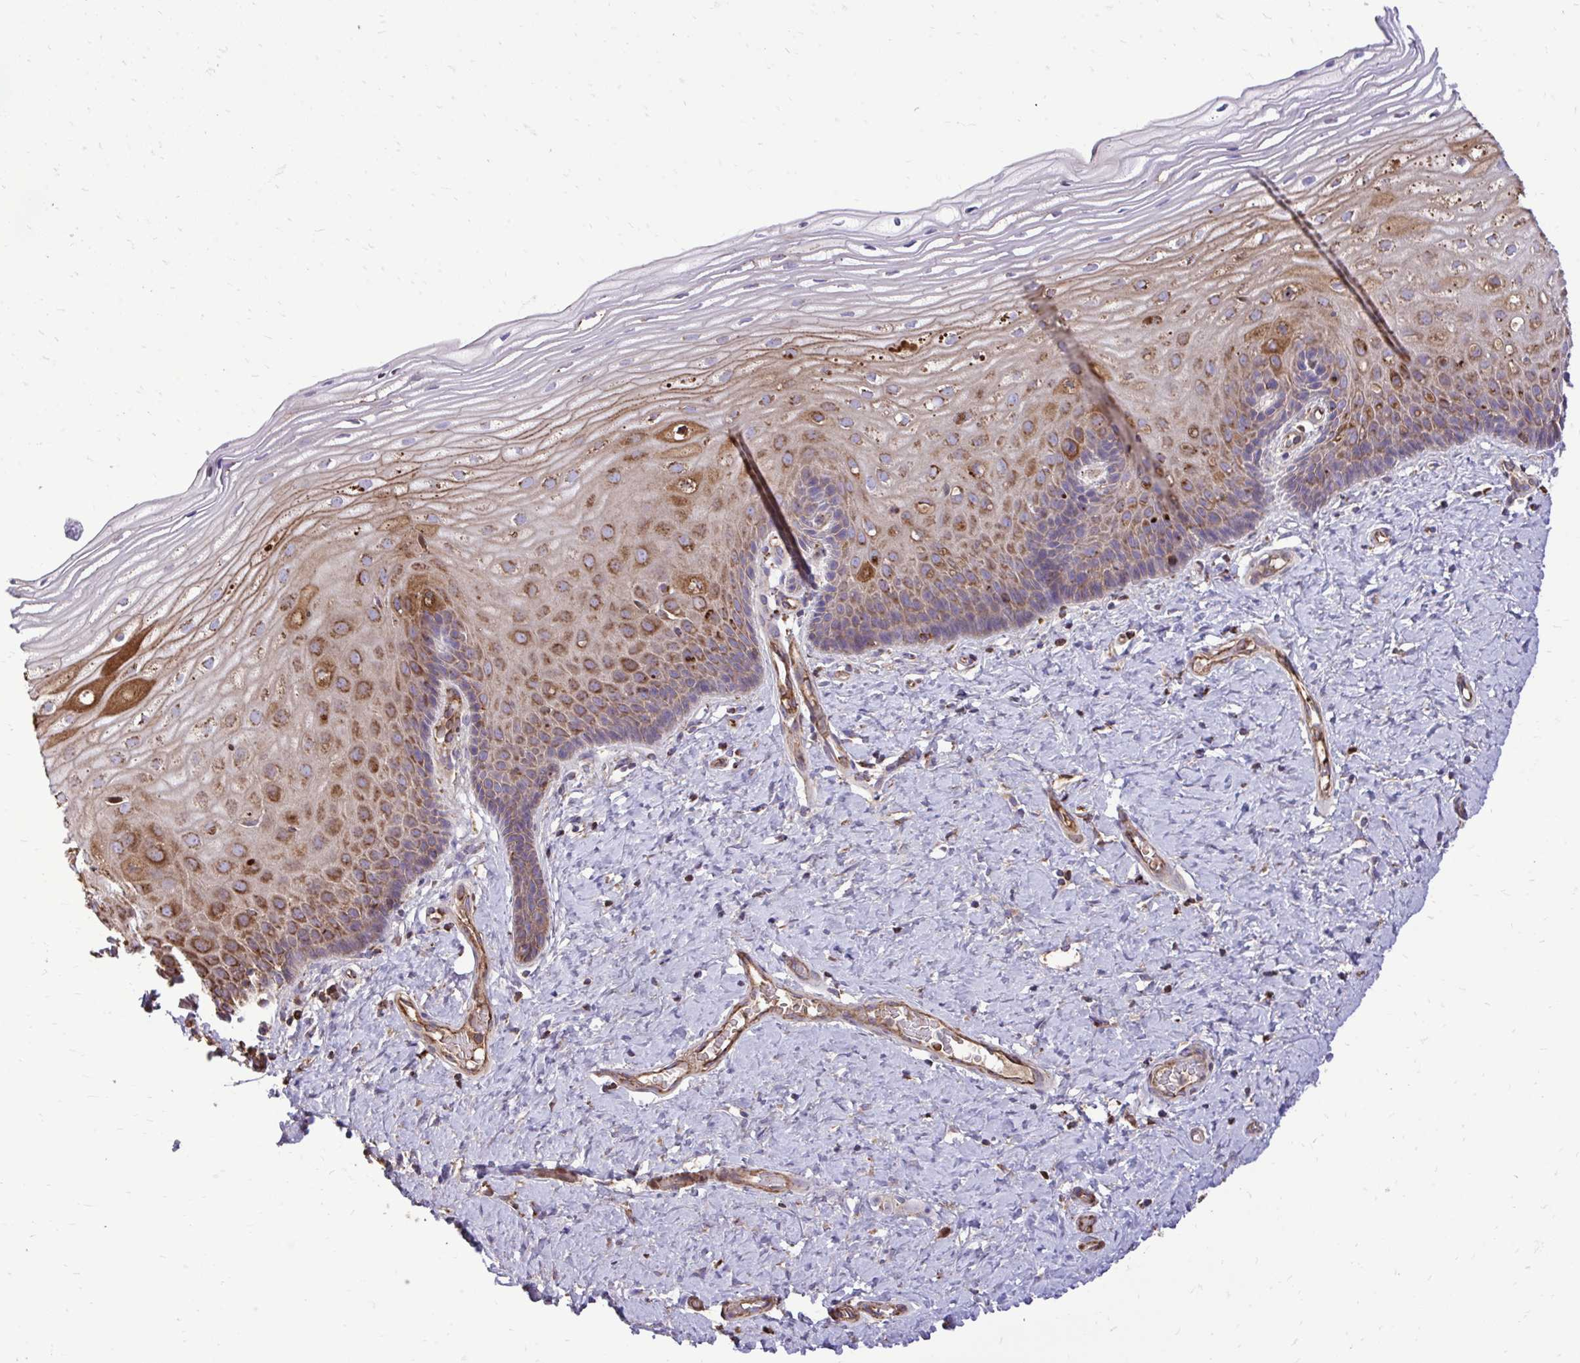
{"staining": {"intensity": "negative", "quantity": "none", "location": "none"}, "tissue": "cervix", "cell_type": "Glandular cells", "image_type": "normal", "snomed": [{"axis": "morphology", "description": "Normal tissue, NOS"}, {"axis": "topography", "description": "Cervix"}], "caption": "This is an immunohistochemistry photomicrograph of normal cervix. There is no staining in glandular cells.", "gene": "ATP13A2", "patient": {"sex": "female", "age": 37}}